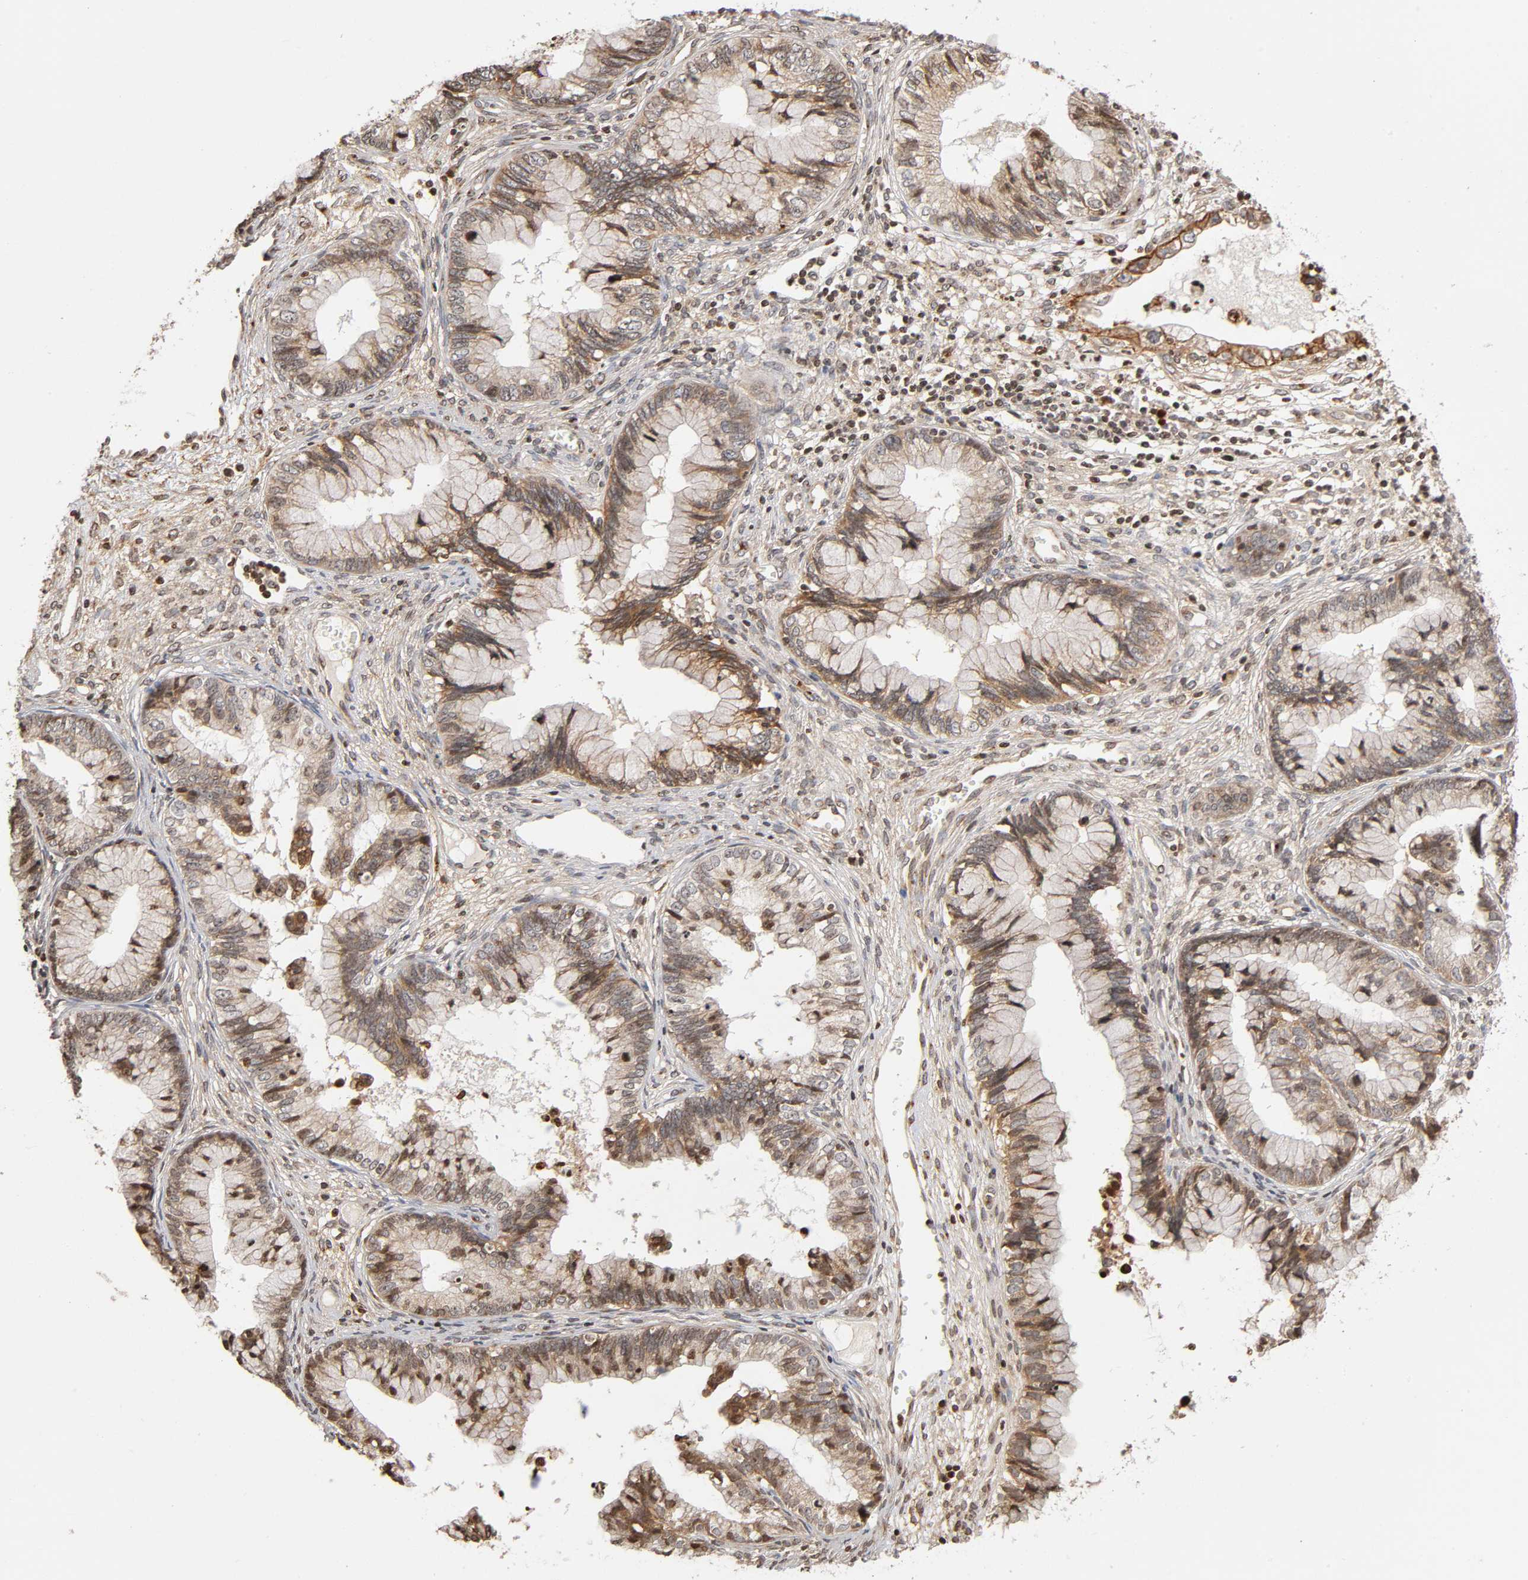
{"staining": {"intensity": "moderate", "quantity": "<25%", "location": "cytoplasmic/membranous"}, "tissue": "cervical cancer", "cell_type": "Tumor cells", "image_type": "cancer", "snomed": [{"axis": "morphology", "description": "Adenocarcinoma, NOS"}, {"axis": "topography", "description": "Cervix"}], "caption": "This image displays adenocarcinoma (cervical) stained with immunohistochemistry to label a protein in brown. The cytoplasmic/membranous of tumor cells show moderate positivity for the protein. Nuclei are counter-stained blue.", "gene": "ITGAV", "patient": {"sex": "female", "age": 44}}